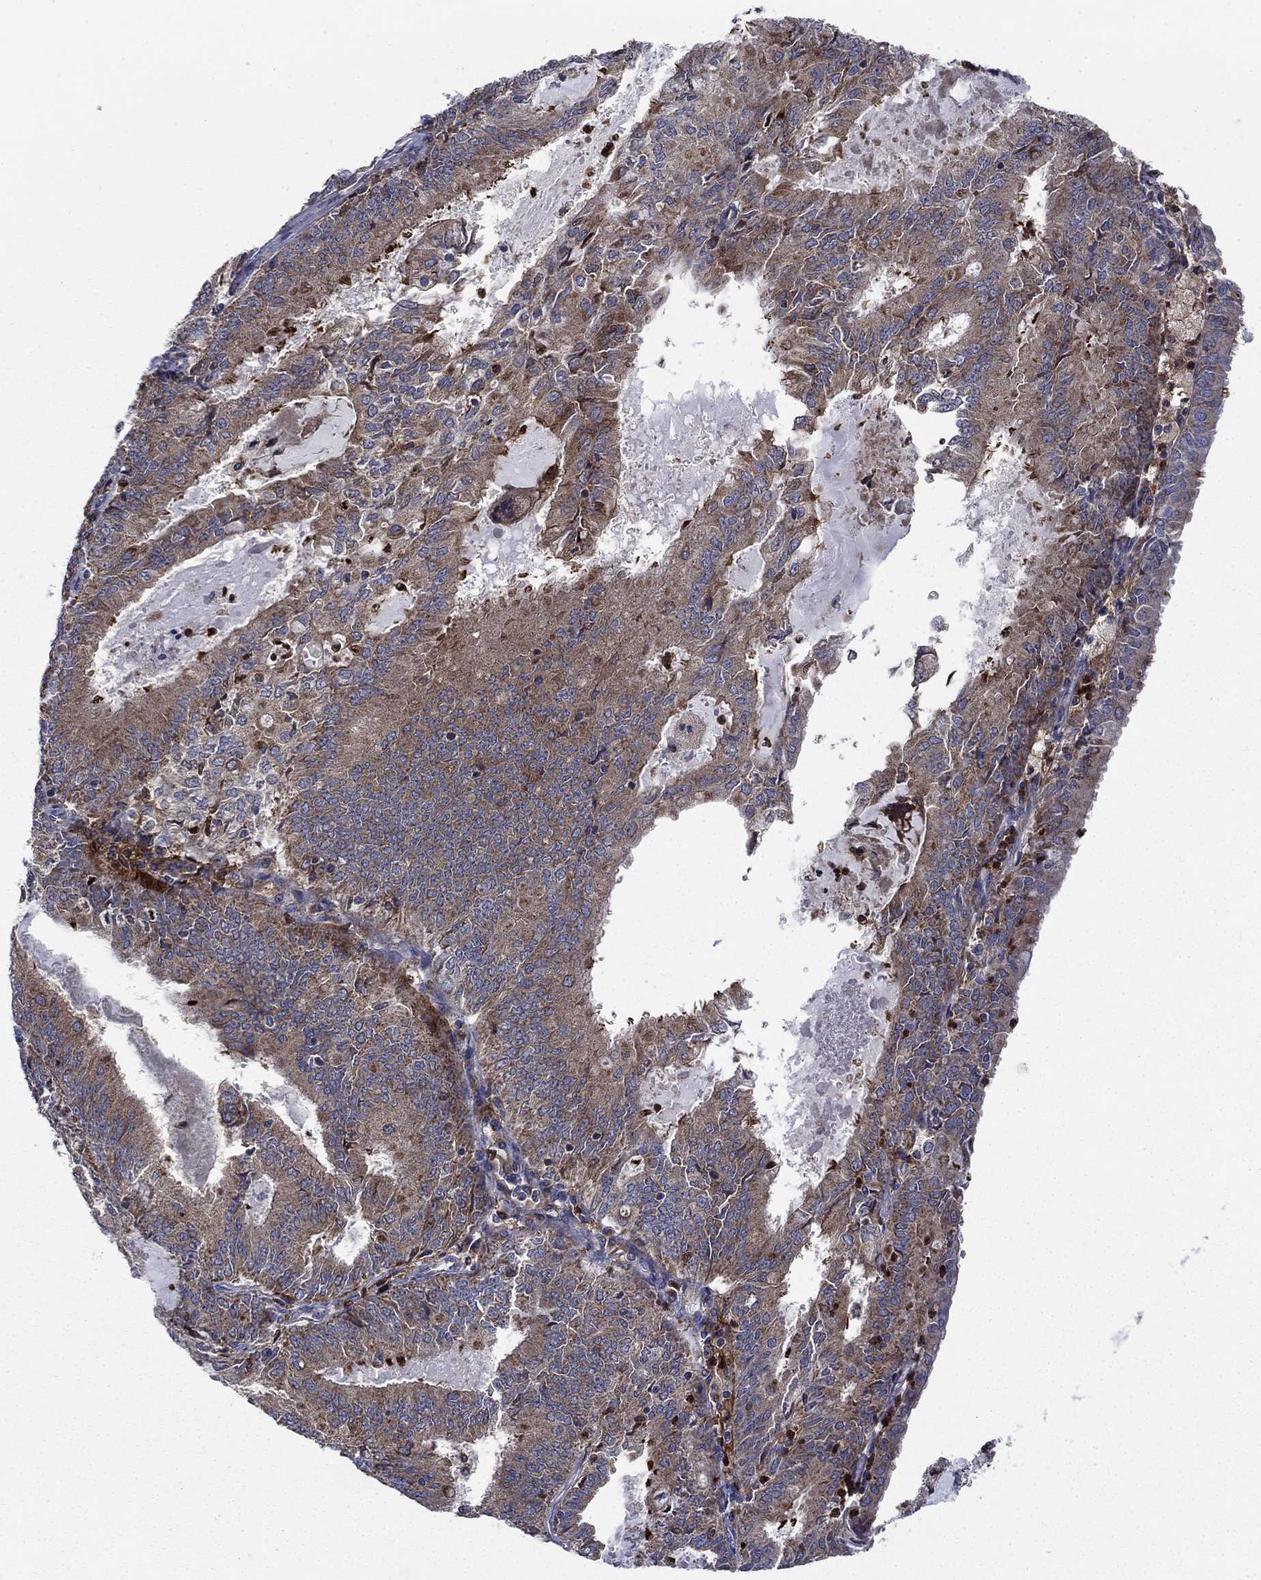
{"staining": {"intensity": "moderate", "quantity": "<25%", "location": "cytoplasmic/membranous"}, "tissue": "endometrial cancer", "cell_type": "Tumor cells", "image_type": "cancer", "snomed": [{"axis": "morphology", "description": "Adenocarcinoma, NOS"}, {"axis": "topography", "description": "Endometrium"}], "caption": "Endometrial cancer stained with IHC exhibits moderate cytoplasmic/membranous positivity in approximately <25% of tumor cells.", "gene": "RNF19B", "patient": {"sex": "female", "age": 57}}